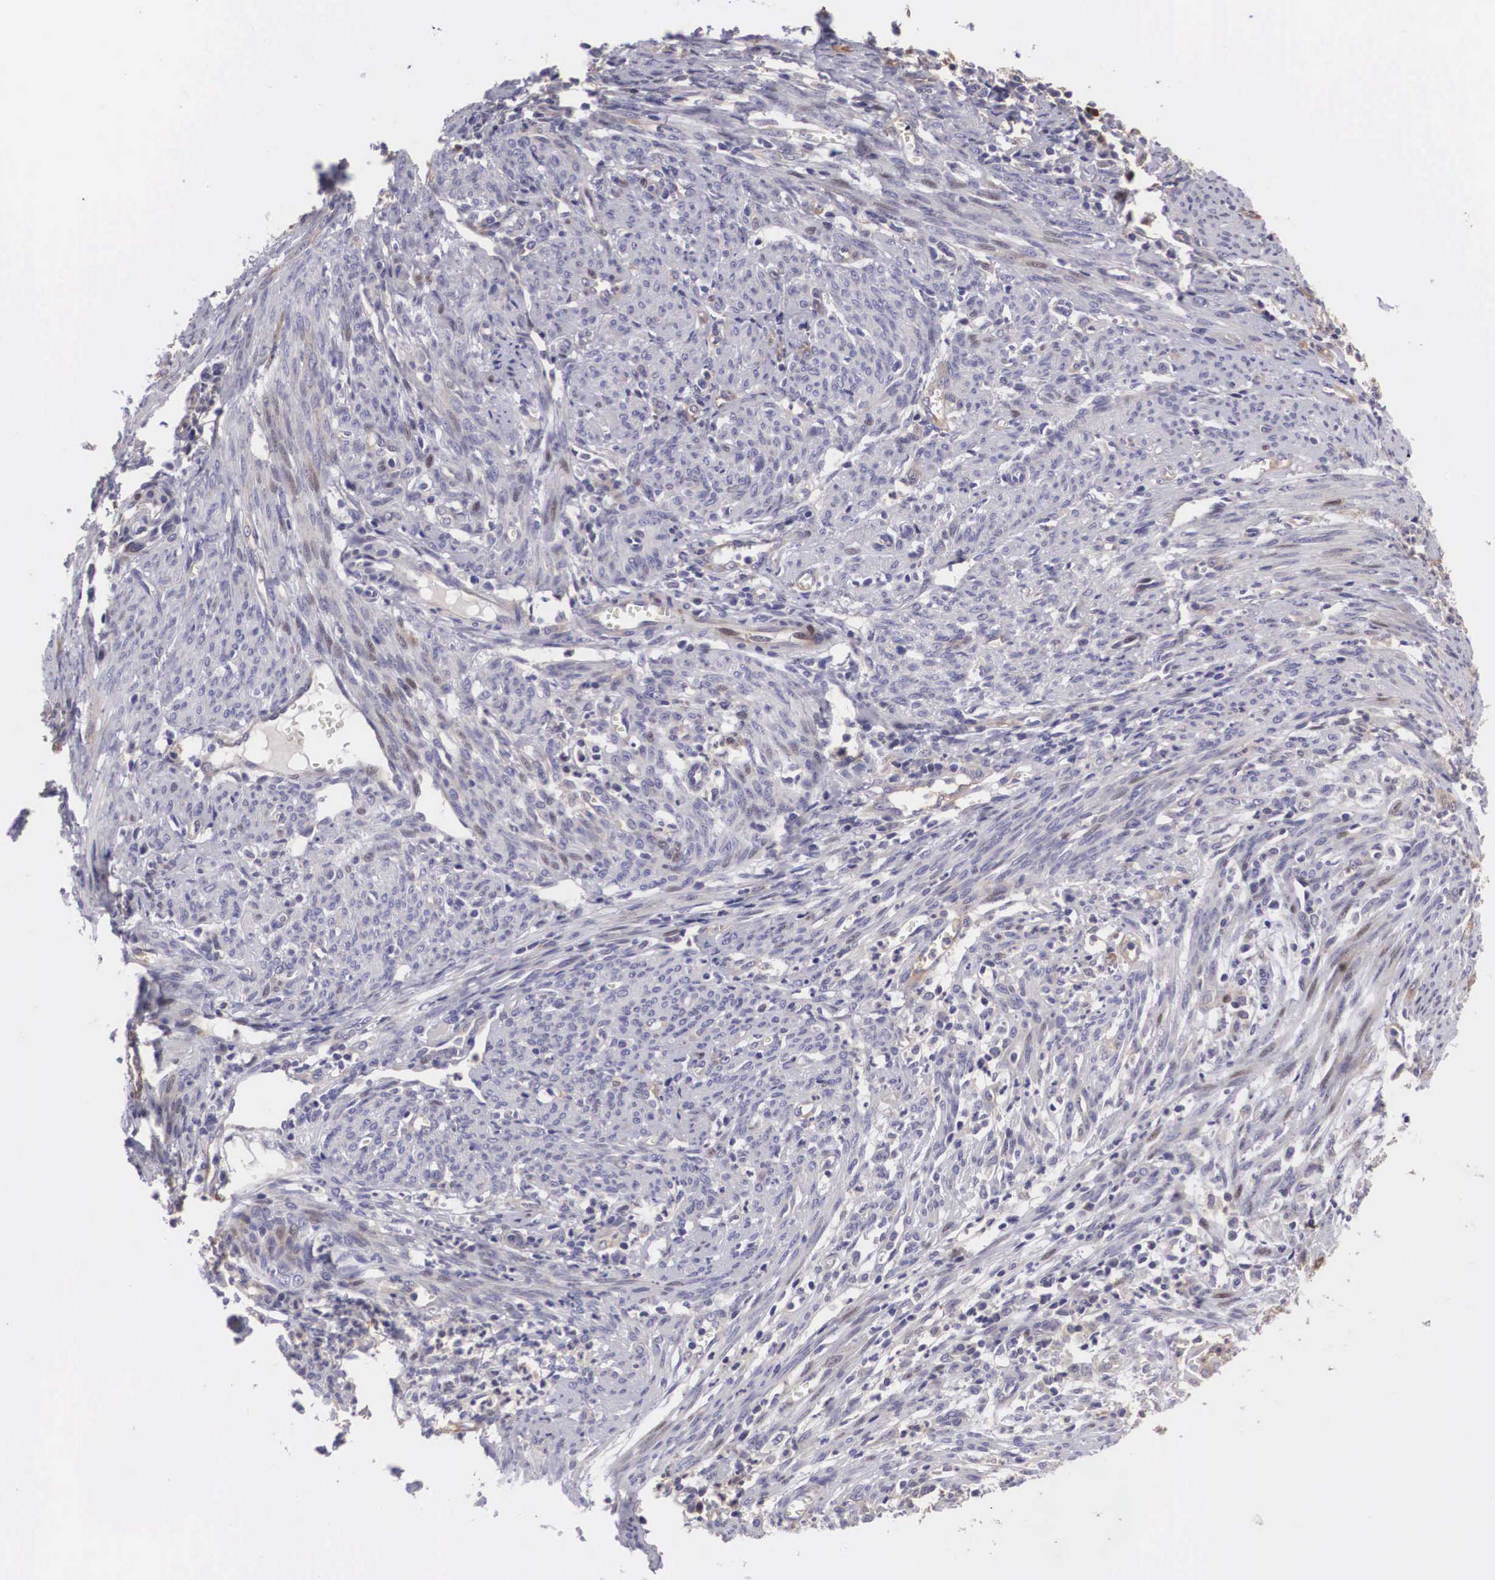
{"staining": {"intensity": "moderate", "quantity": "25%-75%", "location": "cytoplasmic/membranous,nuclear"}, "tissue": "endometrial cancer", "cell_type": "Tumor cells", "image_type": "cancer", "snomed": [{"axis": "morphology", "description": "Adenocarcinoma, NOS"}, {"axis": "topography", "description": "Endometrium"}], "caption": "This micrograph displays IHC staining of human adenocarcinoma (endometrial), with medium moderate cytoplasmic/membranous and nuclear expression in approximately 25%-75% of tumor cells.", "gene": "EMID1", "patient": {"sex": "female", "age": 66}}